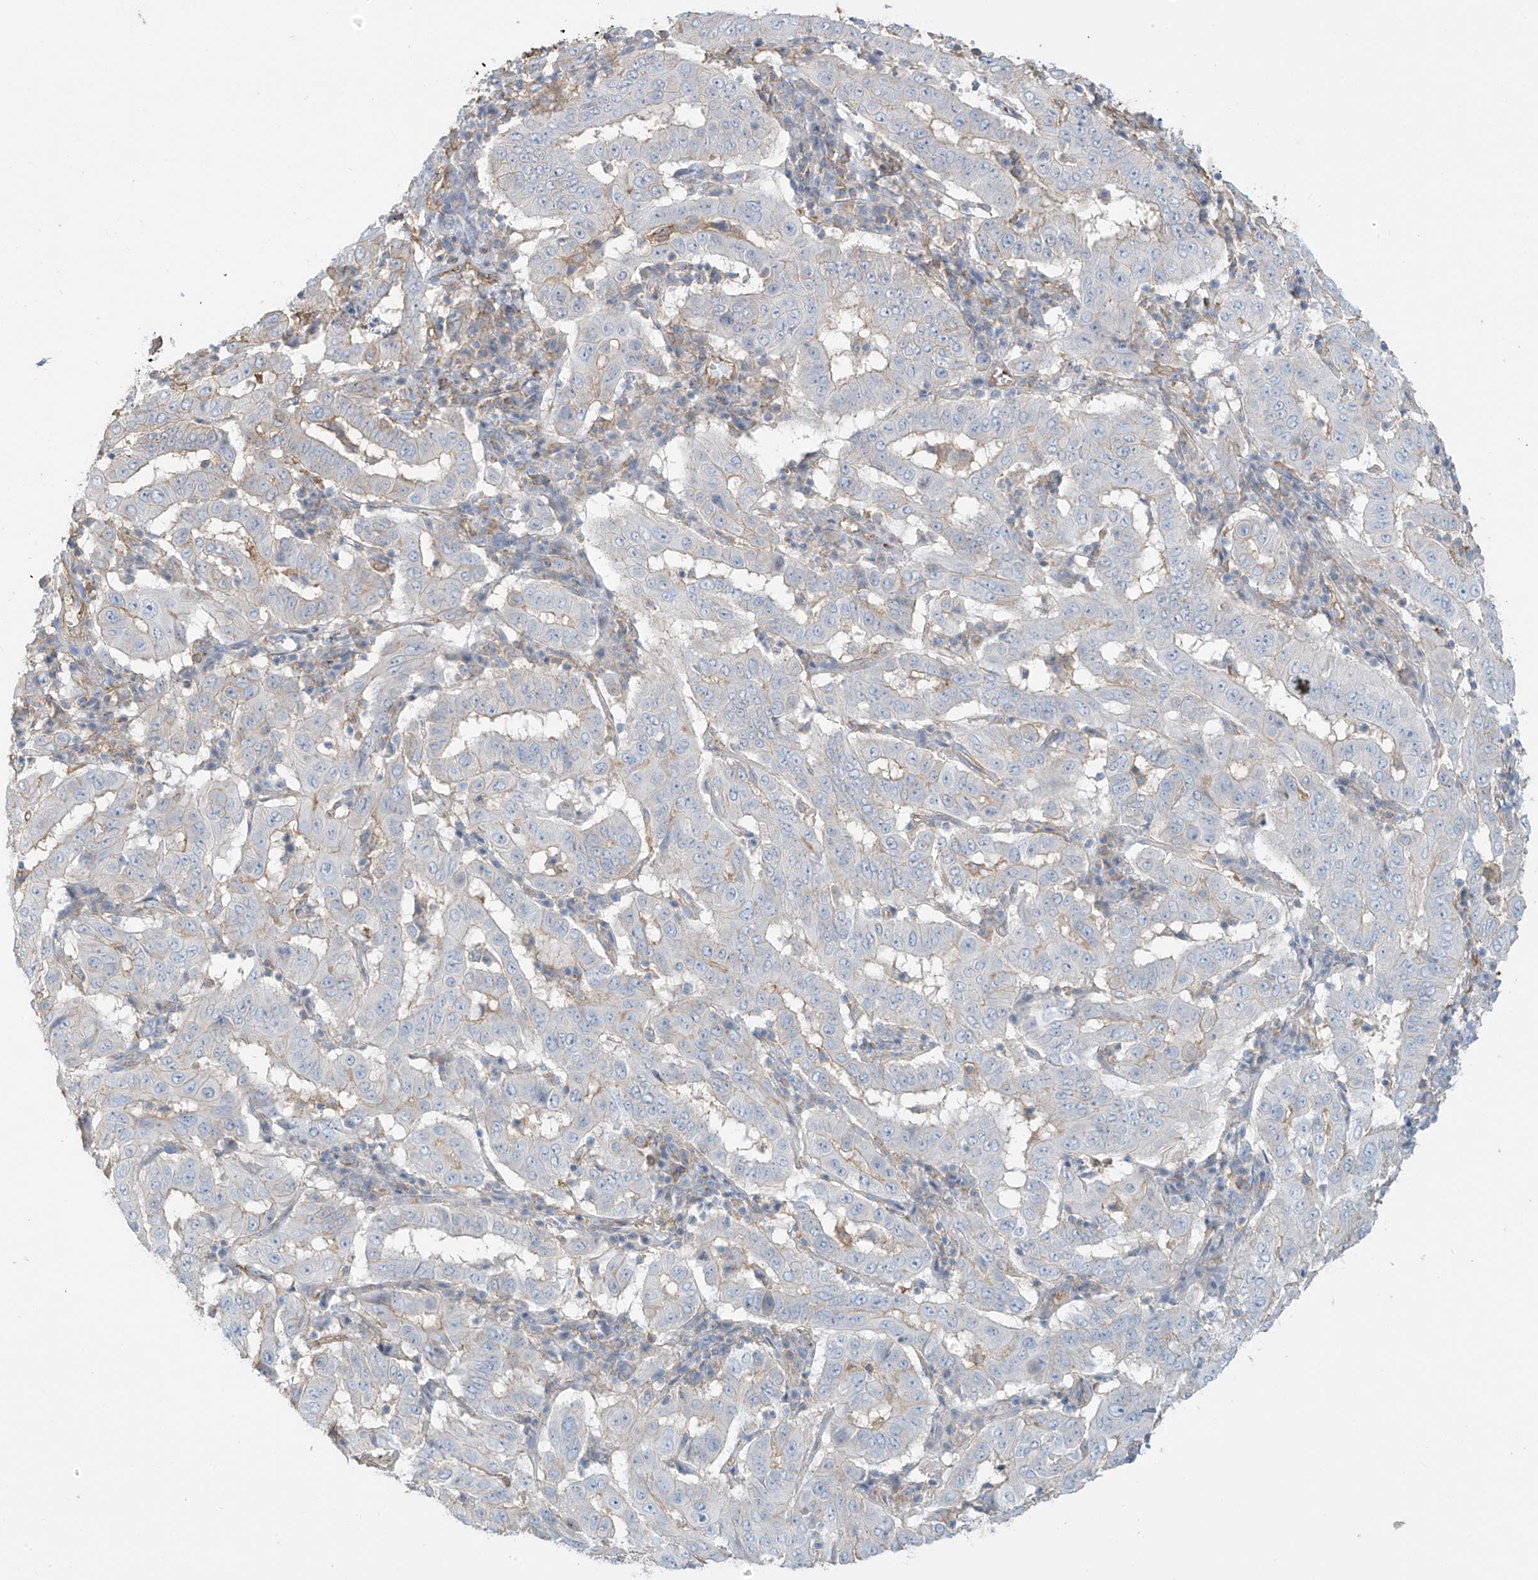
{"staining": {"intensity": "negative", "quantity": "none", "location": "none"}, "tissue": "pancreatic cancer", "cell_type": "Tumor cells", "image_type": "cancer", "snomed": [{"axis": "morphology", "description": "Adenocarcinoma, NOS"}, {"axis": "topography", "description": "Pancreas"}], "caption": "Human pancreatic adenocarcinoma stained for a protein using immunohistochemistry shows no expression in tumor cells.", "gene": "ZNF846", "patient": {"sex": "male", "age": 63}}